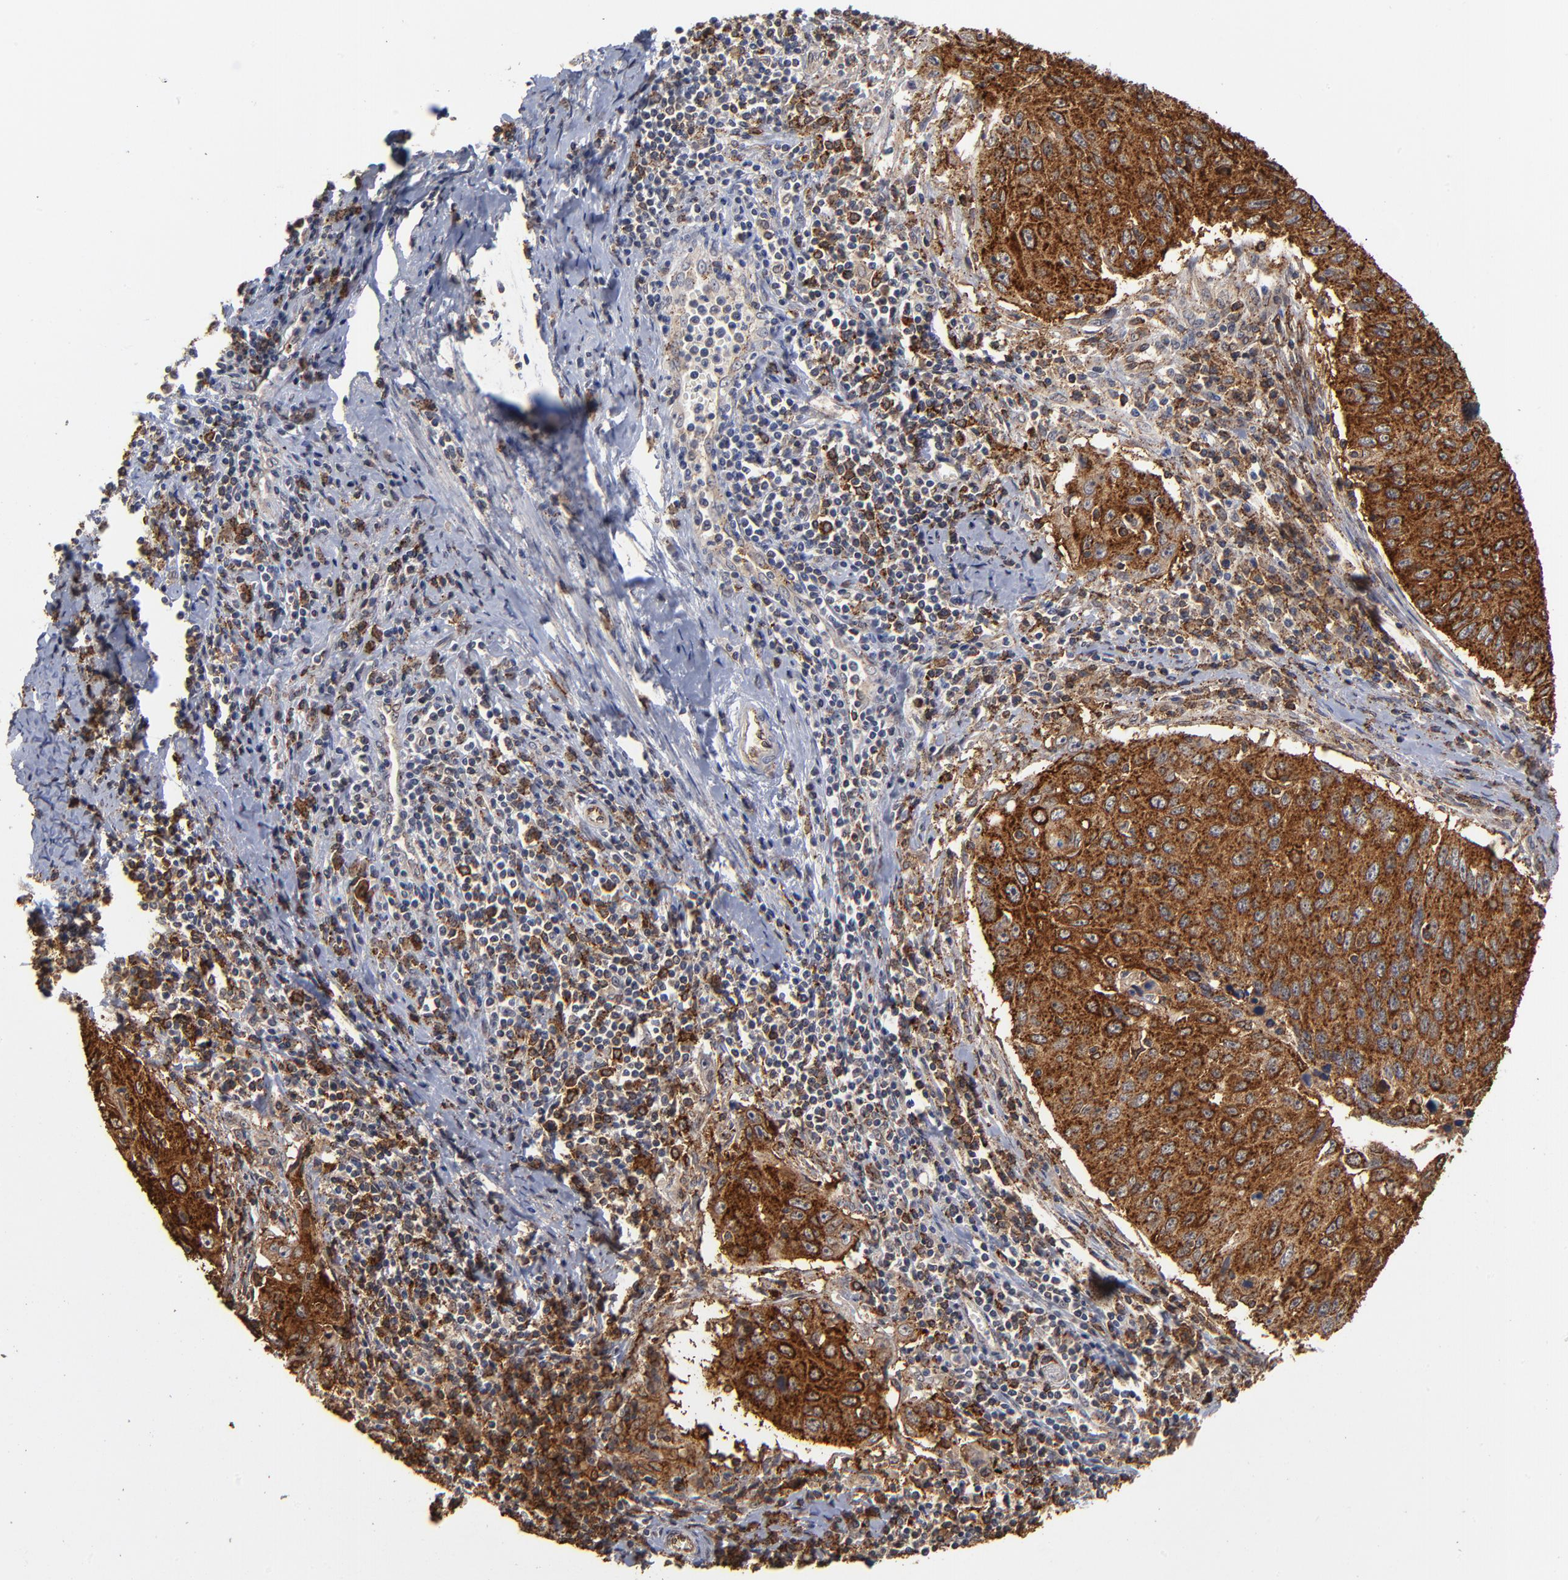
{"staining": {"intensity": "strong", "quantity": ">75%", "location": "cytoplasmic/membranous"}, "tissue": "cervical cancer", "cell_type": "Tumor cells", "image_type": "cancer", "snomed": [{"axis": "morphology", "description": "Squamous cell carcinoma, NOS"}, {"axis": "topography", "description": "Cervix"}], "caption": "This histopathology image demonstrates immunohistochemistry (IHC) staining of human squamous cell carcinoma (cervical), with high strong cytoplasmic/membranous positivity in about >75% of tumor cells.", "gene": "ASB8", "patient": {"sex": "female", "age": 53}}